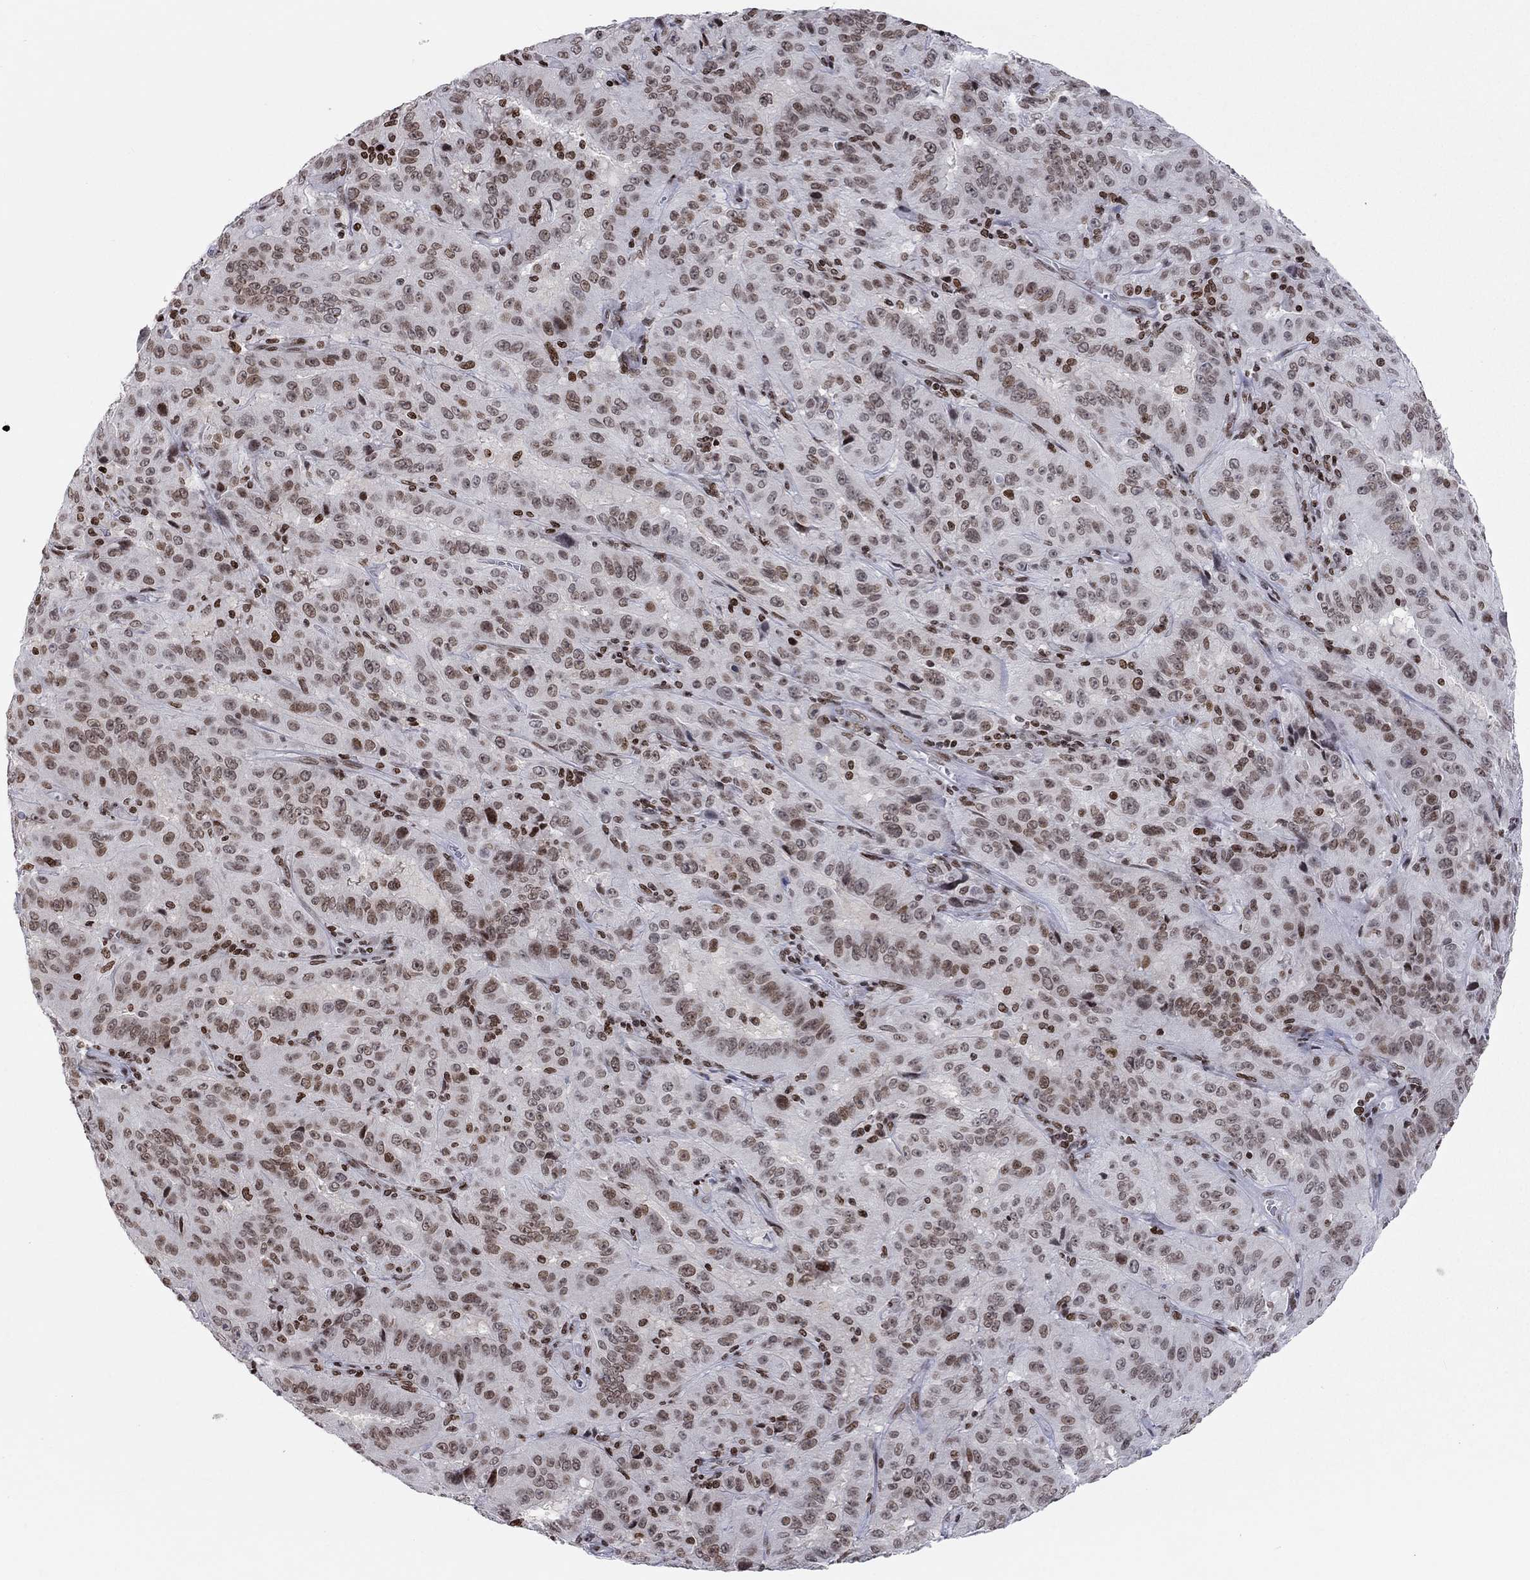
{"staining": {"intensity": "moderate", "quantity": "<25%", "location": "nuclear"}, "tissue": "pancreatic cancer", "cell_type": "Tumor cells", "image_type": "cancer", "snomed": [{"axis": "morphology", "description": "Adenocarcinoma, NOS"}, {"axis": "topography", "description": "Pancreas"}], "caption": "About <25% of tumor cells in pancreatic cancer (adenocarcinoma) demonstrate moderate nuclear protein positivity as visualized by brown immunohistochemical staining.", "gene": "H2AX", "patient": {"sex": "male", "age": 63}}